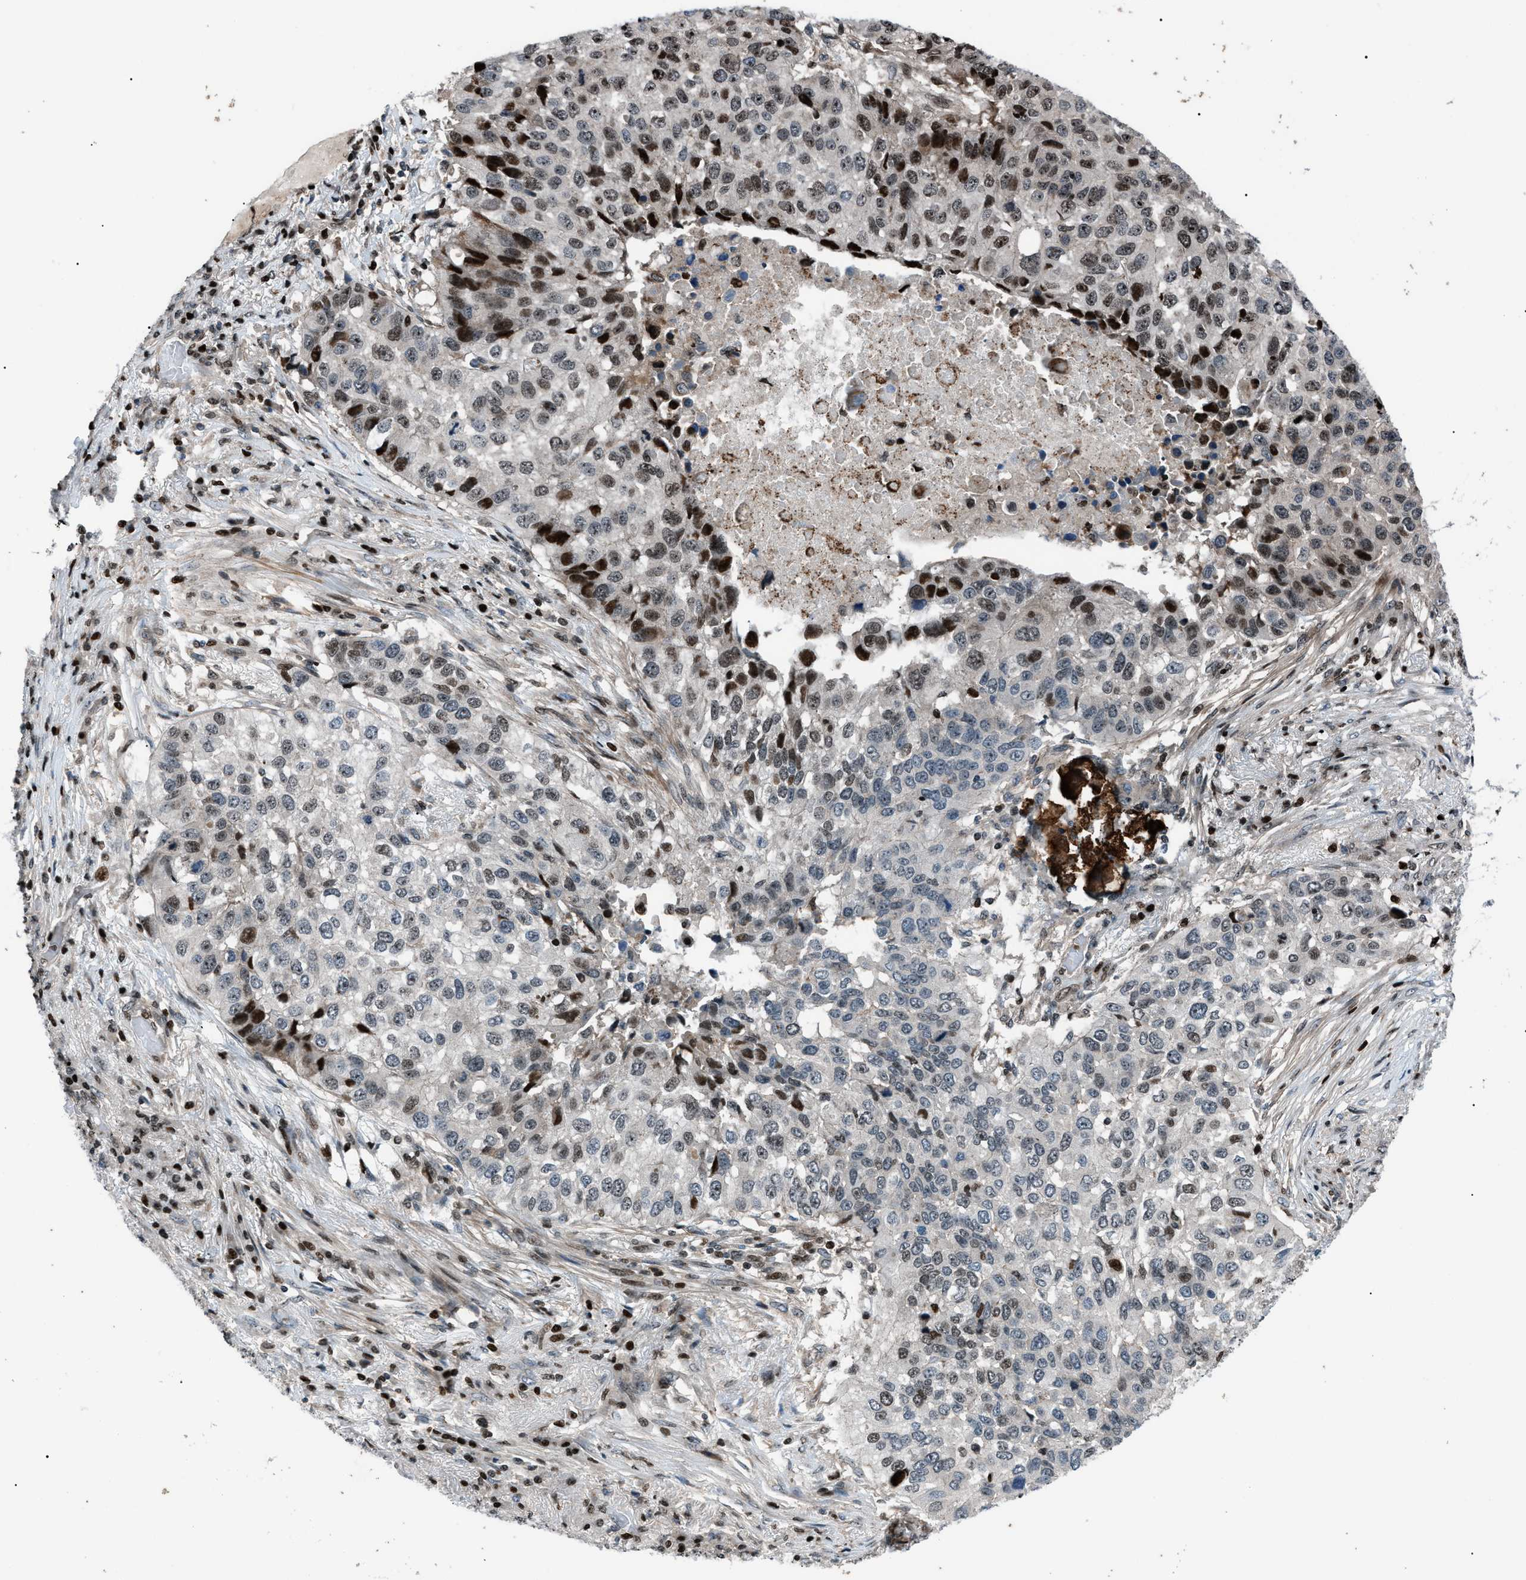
{"staining": {"intensity": "moderate", "quantity": "25%-75%", "location": "nuclear"}, "tissue": "lung cancer", "cell_type": "Tumor cells", "image_type": "cancer", "snomed": [{"axis": "morphology", "description": "Squamous cell carcinoma, NOS"}, {"axis": "topography", "description": "Lung"}], "caption": "Immunohistochemical staining of lung cancer reveals medium levels of moderate nuclear protein expression in about 25%-75% of tumor cells.", "gene": "PRKX", "patient": {"sex": "male", "age": 57}}